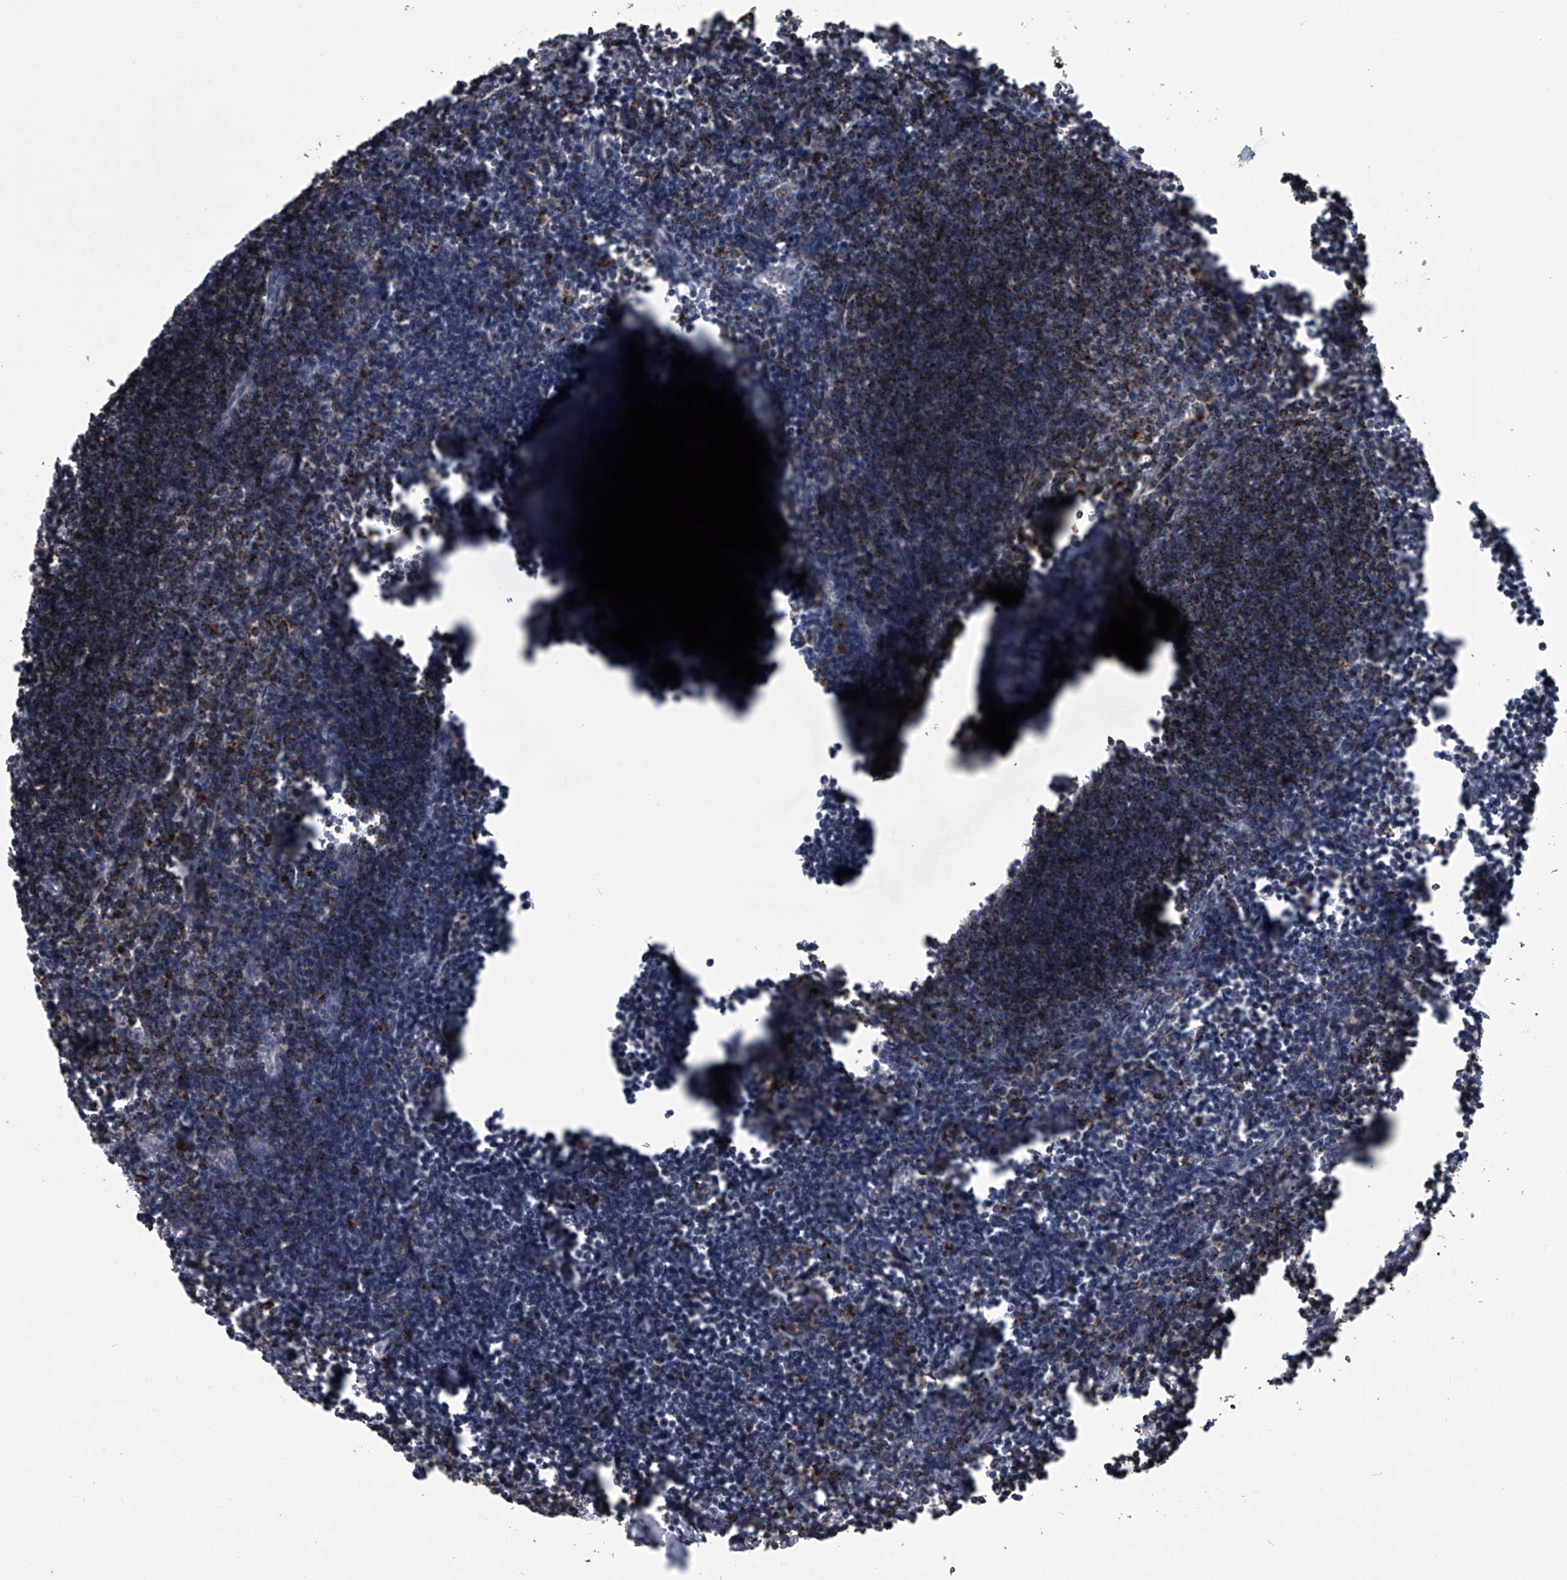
{"staining": {"intensity": "moderate", "quantity": "25%-75%", "location": "cytoplasmic/membranous"}, "tissue": "lymph node", "cell_type": "Germinal center cells", "image_type": "normal", "snomed": [{"axis": "morphology", "description": "Normal tissue, NOS"}, {"axis": "morphology", "description": "Malignant melanoma, Metastatic site"}, {"axis": "topography", "description": "Lymph node"}], "caption": "An immunohistochemistry (IHC) histopathology image of benign tissue is shown. Protein staining in brown highlights moderate cytoplasmic/membranous positivity in lymph node within germinal center cells. The staining was performed using DAB (3,3'-diaminobenzidine), with brown indicating positive protein expression. Nuclei are stained blue with hematoxylin.", "gene": "TRIM8", "patient": {"sex": "male", "age": 41}}